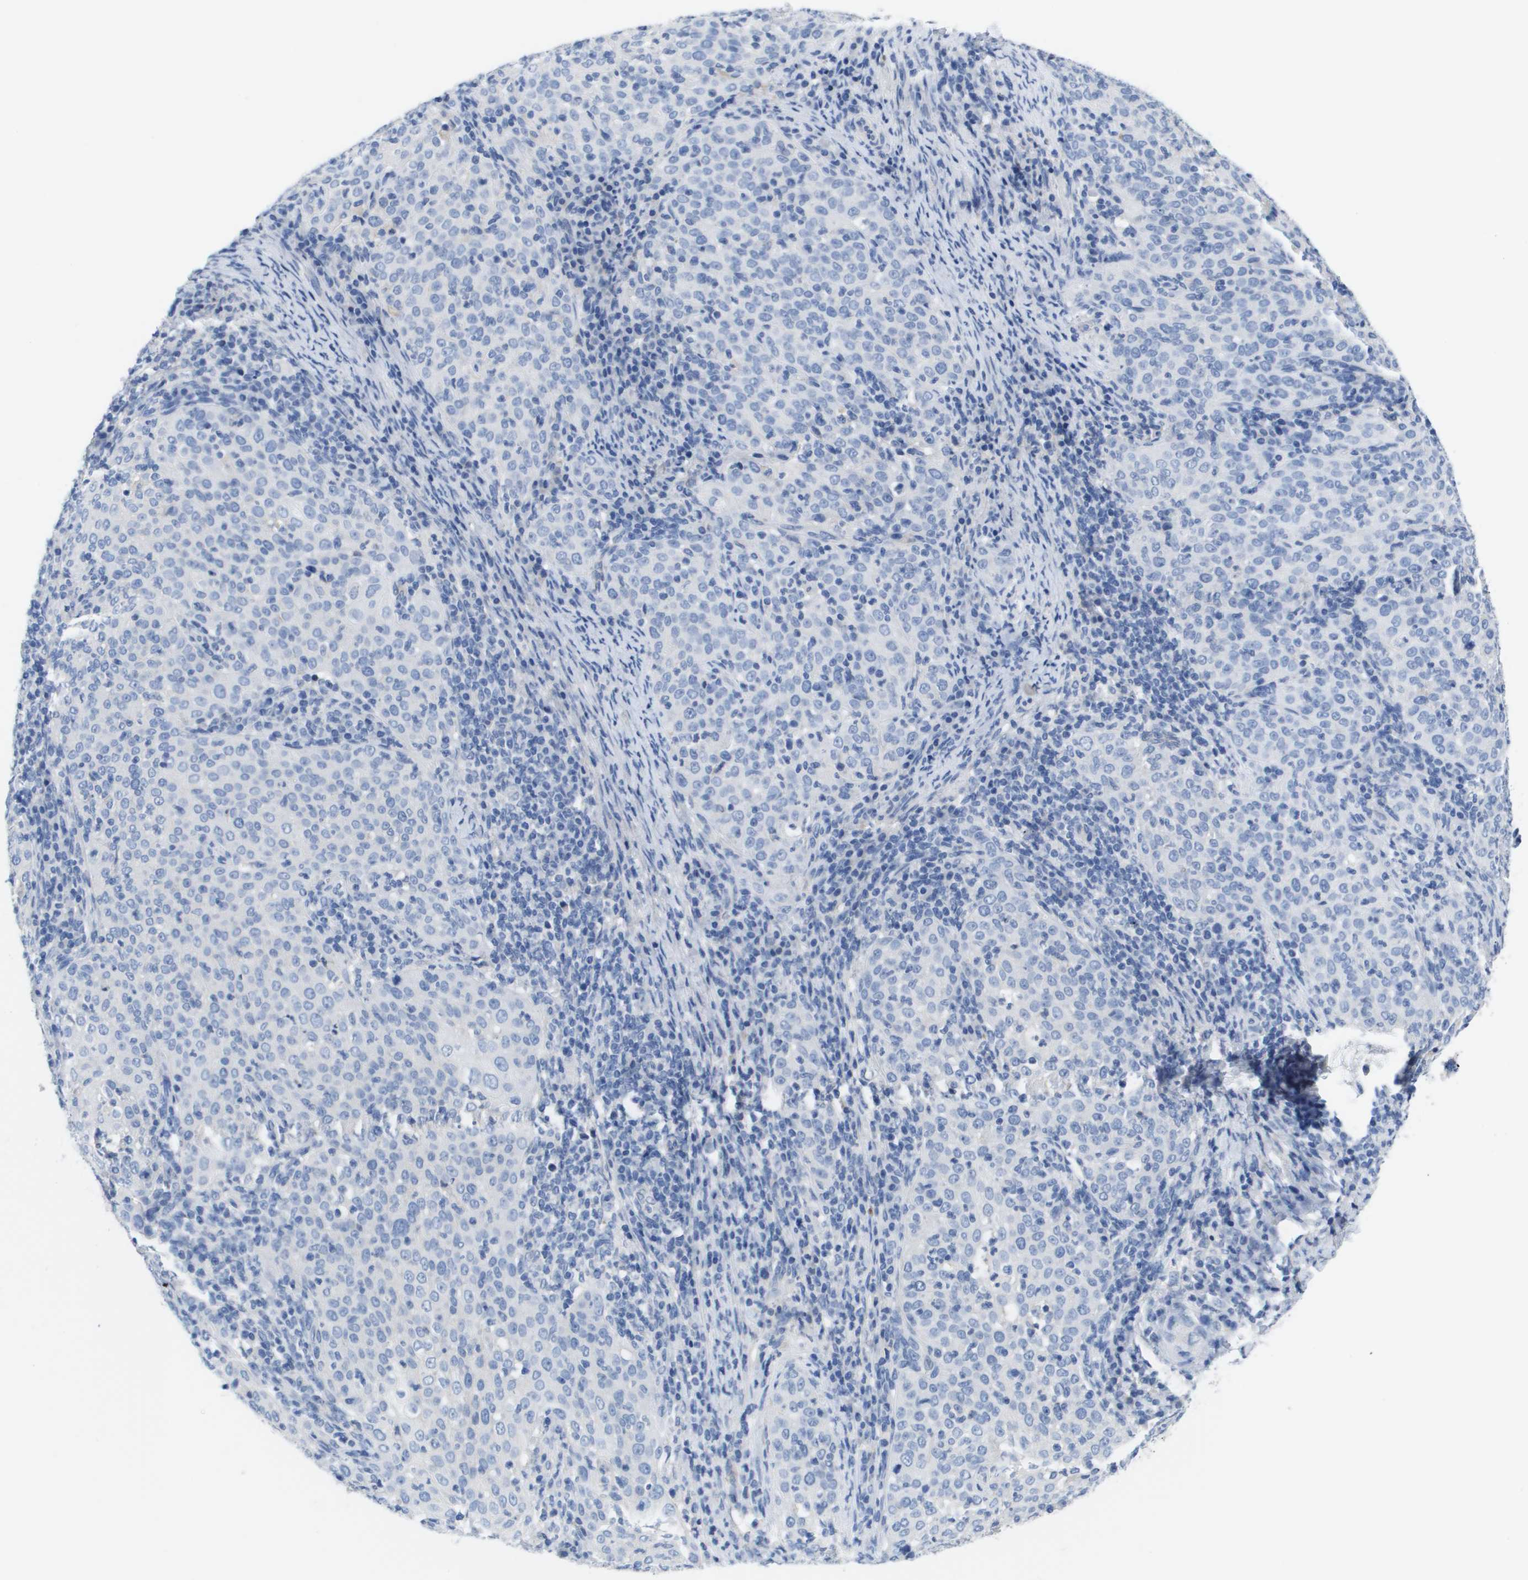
{"staining": {"intensity": "negative", "quantity": "none", "location": "none"}, "tissue": "cervical cancer", "cell_type": "Tumor cells", "image_type": "cancer", "snomed": [{"axis": "morphology", "description": "Squamous cell carcinoma, NOS"}, {"axis": "topography", "description": "Cervix"}], "caption": "An image of cervical cancer (squamous cell carcinoma) stained for a protein exhibits no brown staining in tumor cells.", "gene": "APOA1", "patient": {"sex": "female", "age": 35}}